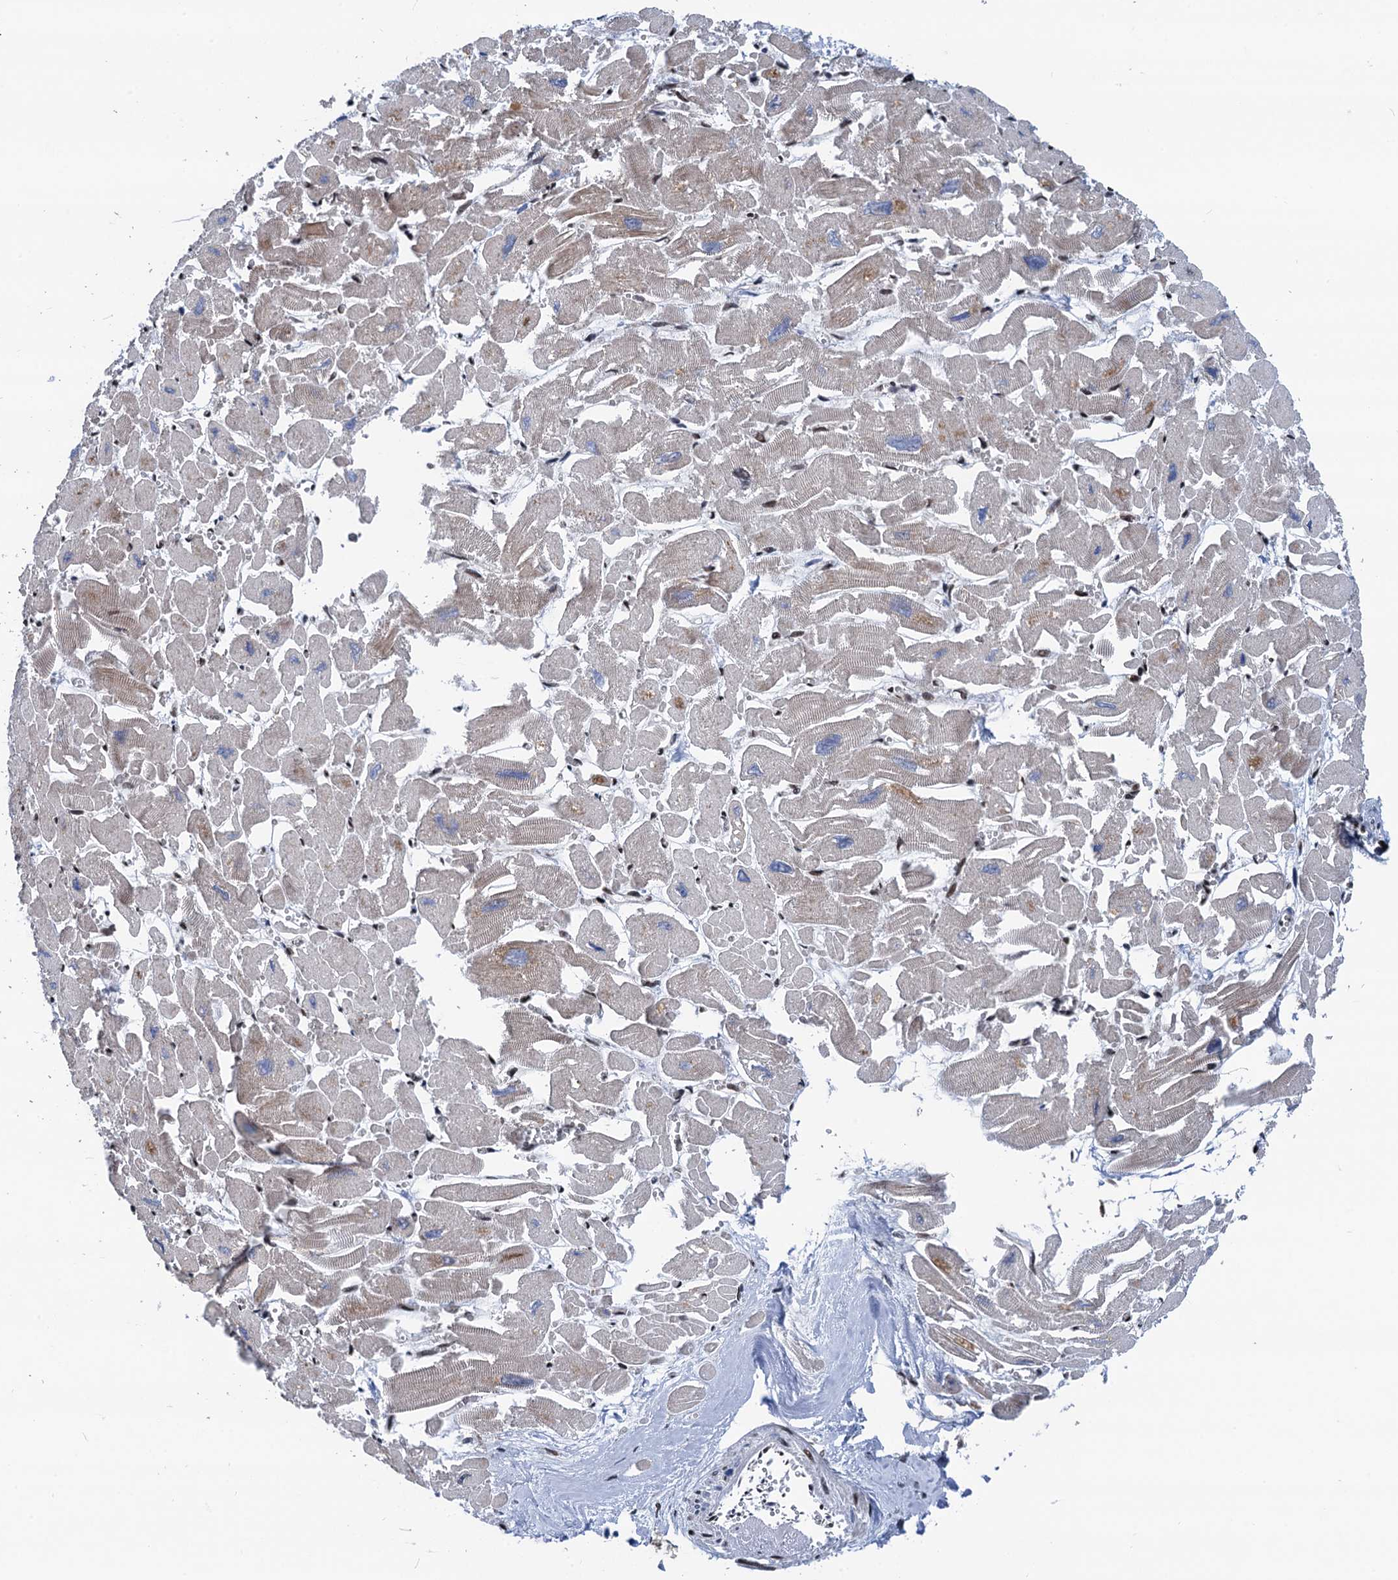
{"staining": {"intensity": "negative", "quantity": "none", "location": "none"}, "tissue": "heart muscle", "cell_type": "Cardiomyocytes", "image_type": "normal", "snomed": [{"axis": "morphology", "description": "Normal tissue, NOS"}, {"axis": "topography", "description": "Heart"}], "caption": "There is no significant expression in cardiomyocytes of heart muscle. (Brightfield microscopy of DAB (3,3'-diaminobenzidine) immunohistochemistry at high magnification).", "gene": "PPP4R1", "patient": {"sex": "male", "age": 54}}